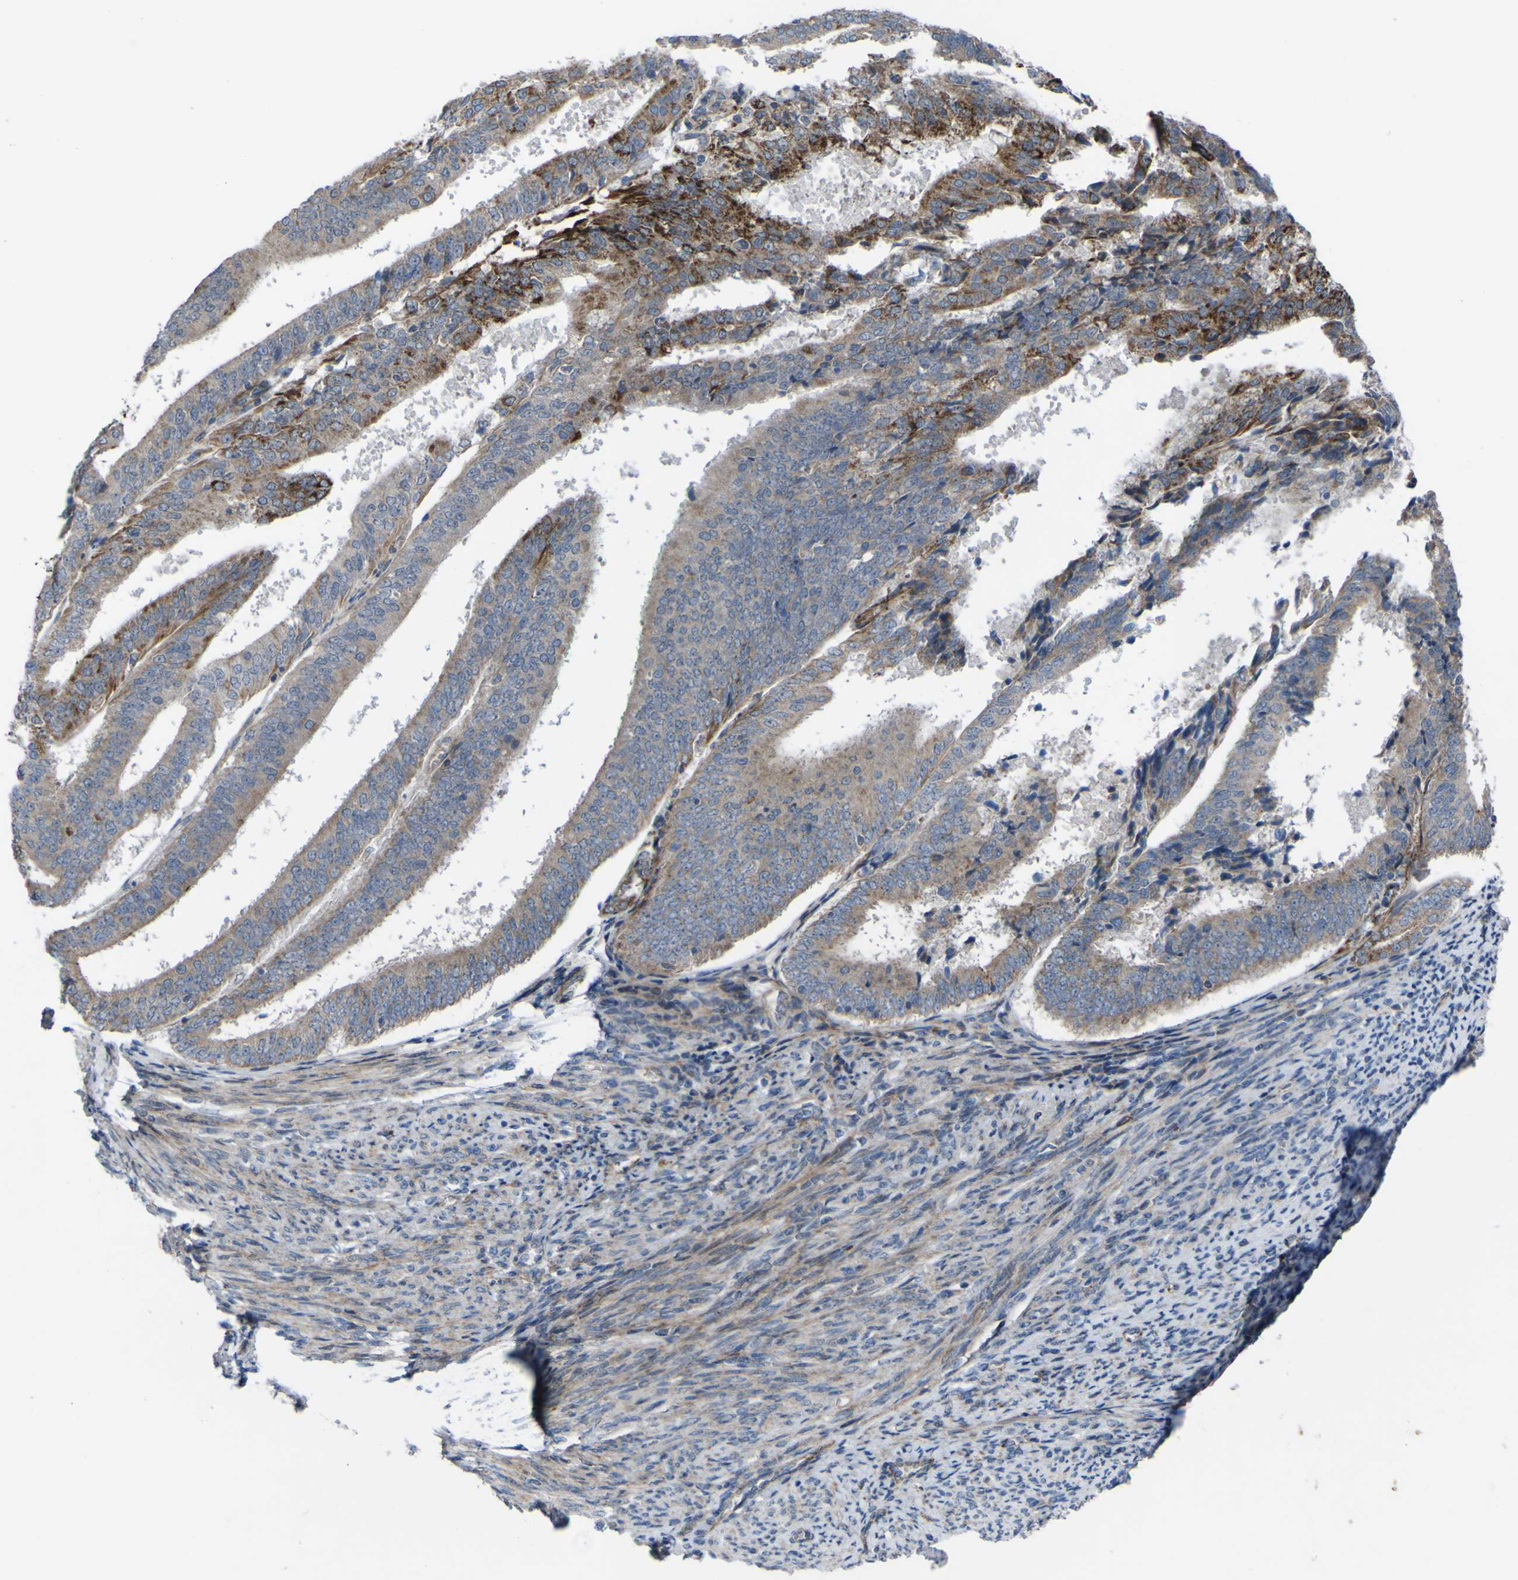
{"staining": {"intensity": "moderate", "quantity": "25%-75%", "location": "cytoplasmic/membranous"}, "tissue": "endometrial cancer", "cell_type": "Tumor cells", "image_type": "cancer", "snomed": [{"axis": "morphology", "description": "Adenocarcinoma, NOS"}, {"axis": "topography", "description": "Endometrium"}], "caption": "The micrograph reveals a brown stain indicating the presence of a protein in the cytoplasmic/membranous of tumor cells in endometrial cancer (adenocarcinoma).", "gene": "GPLD1", "patient": {"sex": "female", "age": 63}}